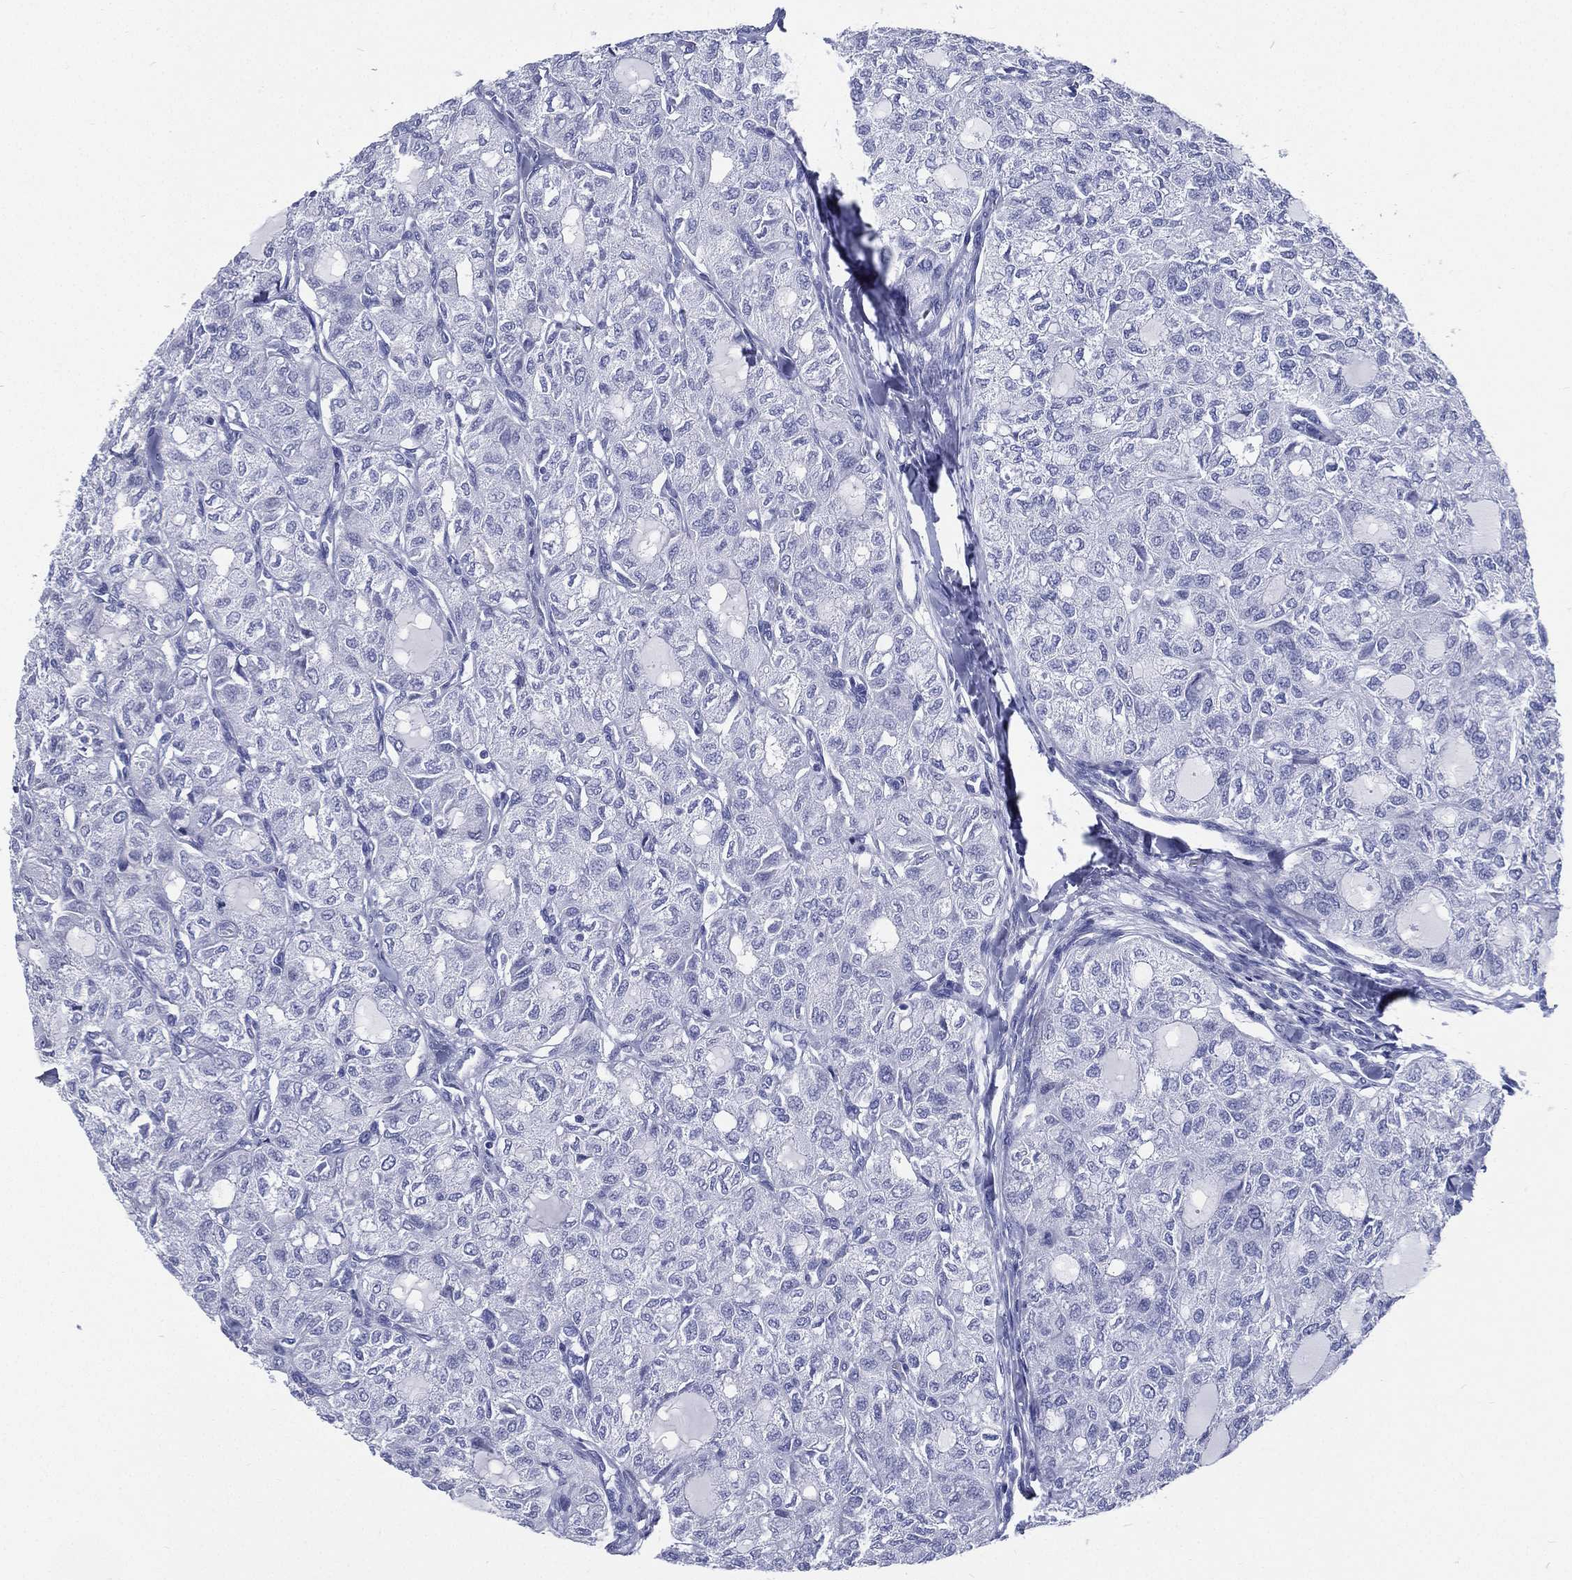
{"staining": {"intensity": "negative", "quantity": "none", "location": "none"}, "tissue": "thyroid cancer", "cell_type": "Tumor cells", "image_type": "cancer", "snomed": [{"axis": "morphology", "description": "Follicular adenoma carcinoma, NOS"}, {"axis": "topography", "description": "Thyroid gland"}], "caption": "Immunohistochemistry histopathology image of human thyroid cancer stained for a protein (brown), which reveals no expression in tumor cells.", "gene": "RSPH4A", "patient": {"sex": "male", "age": 75}}